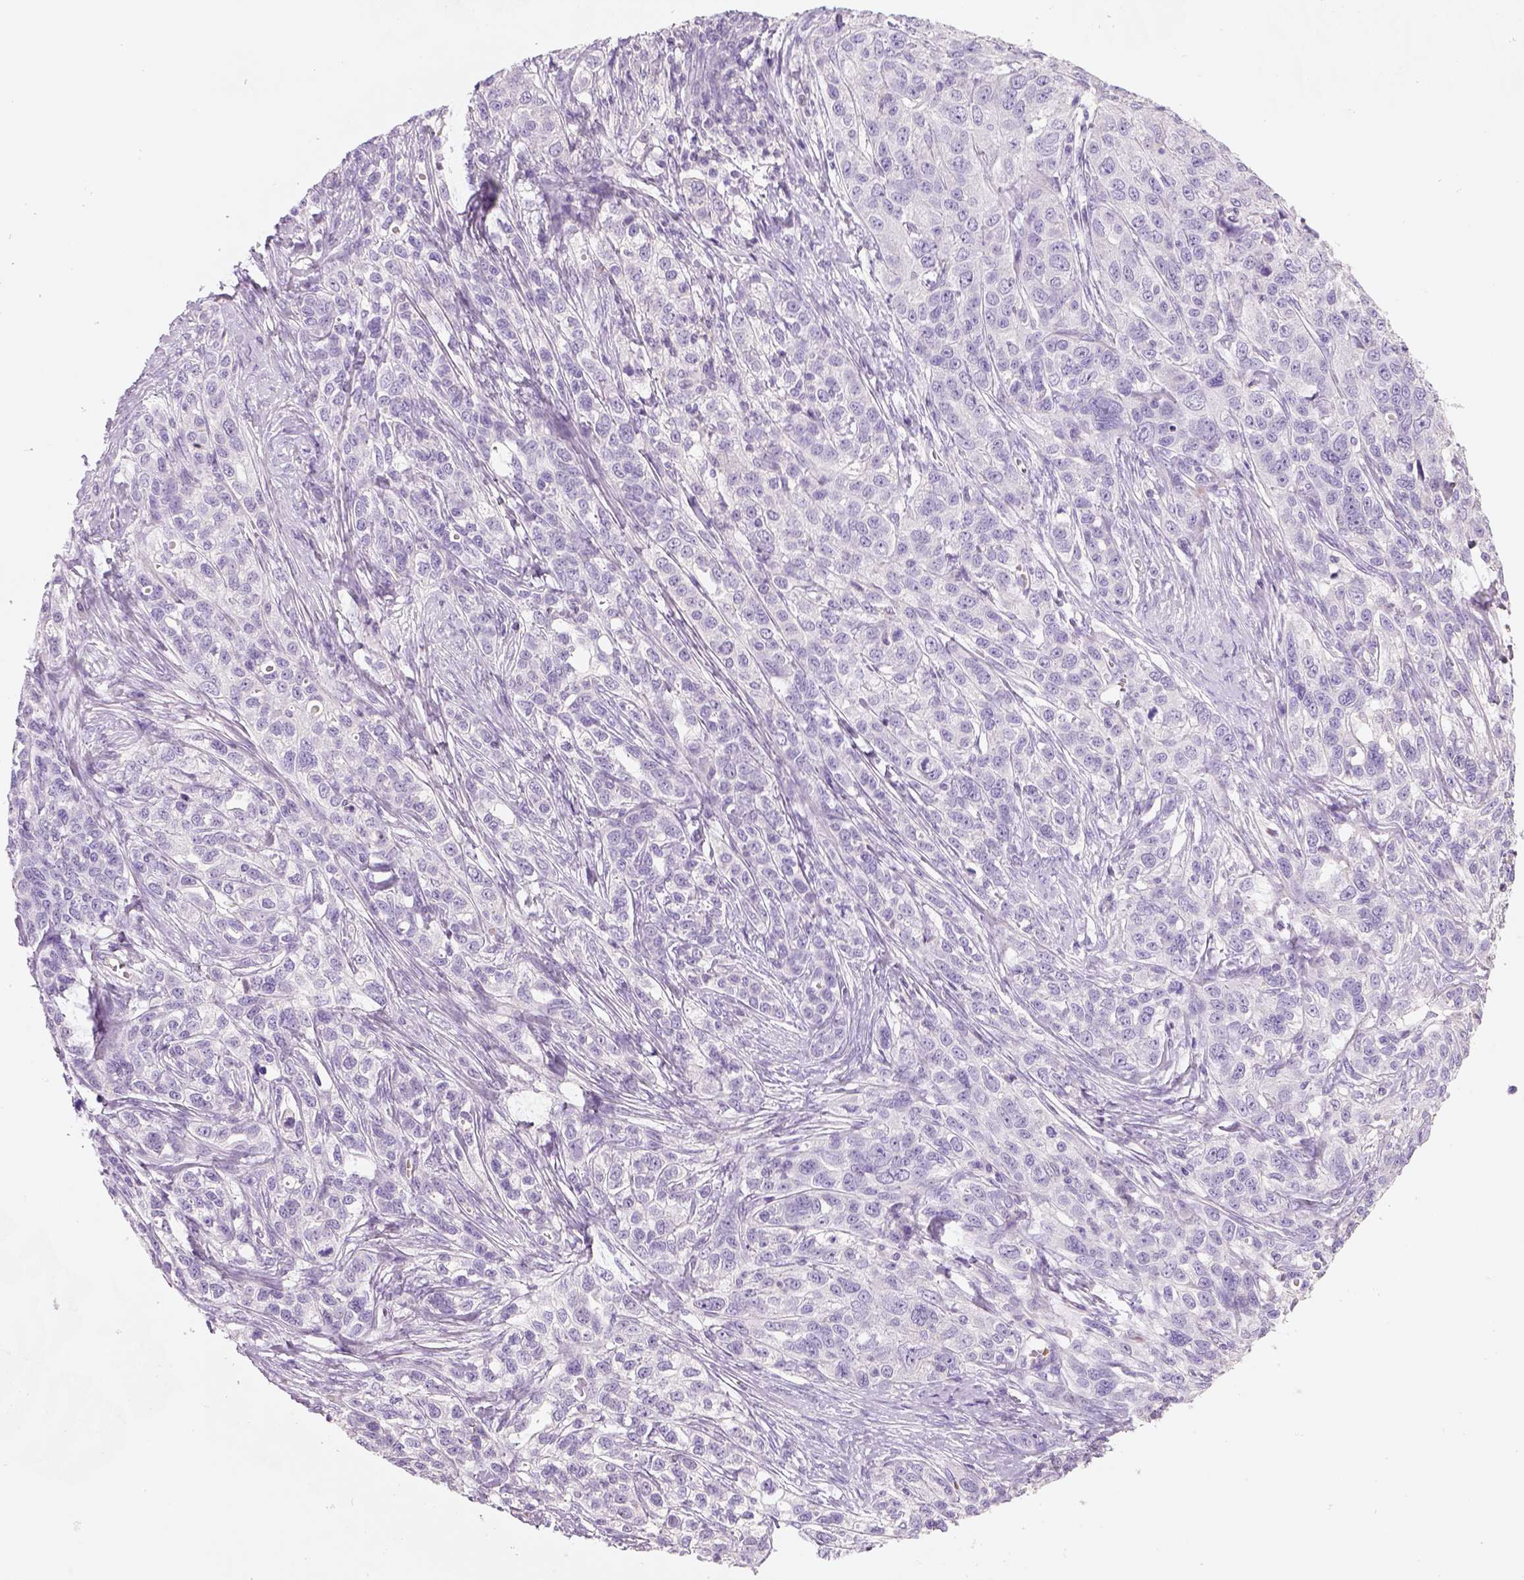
{"staining": {"intensity": "negative", "quantity": "none", "location": "none"}, "tissue": "ovarian cancer", "cell_type": "Tumor cells", "image_type": "cancer", "snomed": [{"axis": "morphology", "description": "Cystadenocarcinoma, serous, NOS"}, {"axis": "topography", "description": "Ovary"}], "caption": "This is an IHC histopathology image of ovarian cancer (serous cystadenocarcinoma). There is no staining in tumor cells.", "gene": "ZMAT4", "patient": {"sex": "female", "age": 71}}